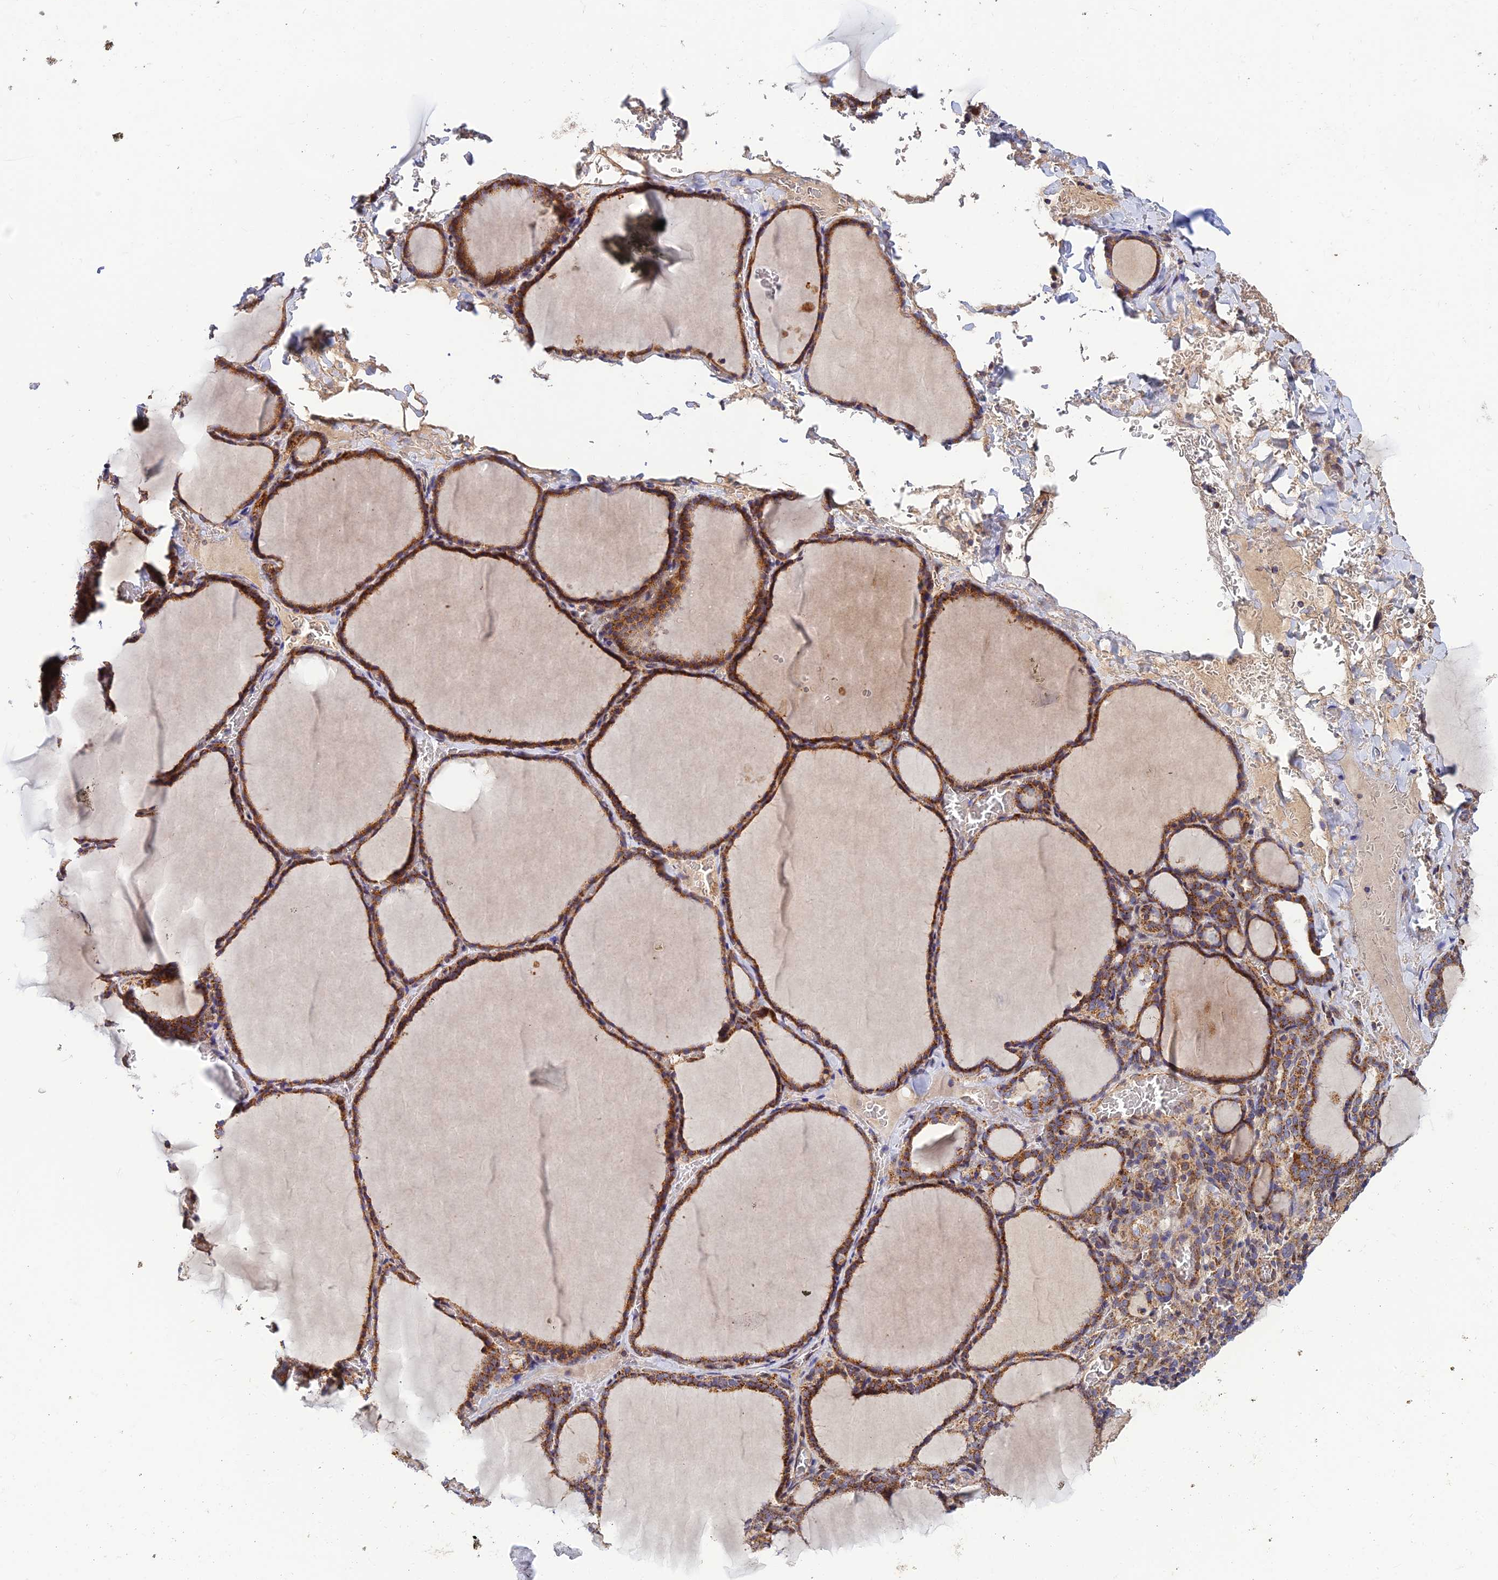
{"staining": {"intensity": "moderate", "quantity": ">75%", "location": "cytoplasmic/membranous"}, "tissue": "thyroid gland", "cell_type": "Glandular cells", "image_type": "normal", "snomed": [{"axis": "morphology", "description": "Normal tissue, NOS"}, {"axis": "topography", "description": "Thyroid gland"}], "caption": "Immunohistochemical staining of benign thyroid gland exhibits medium levels of moderate cytoplasmic/membranous positivity in about >75% of glandular cells. (DAB (3,3'-diaminobenzidine) IHC, brown staining for protein, blue staining for nuclei).", "gene": "PODNL1", "patient": {"sex": "female", "age": 39}}